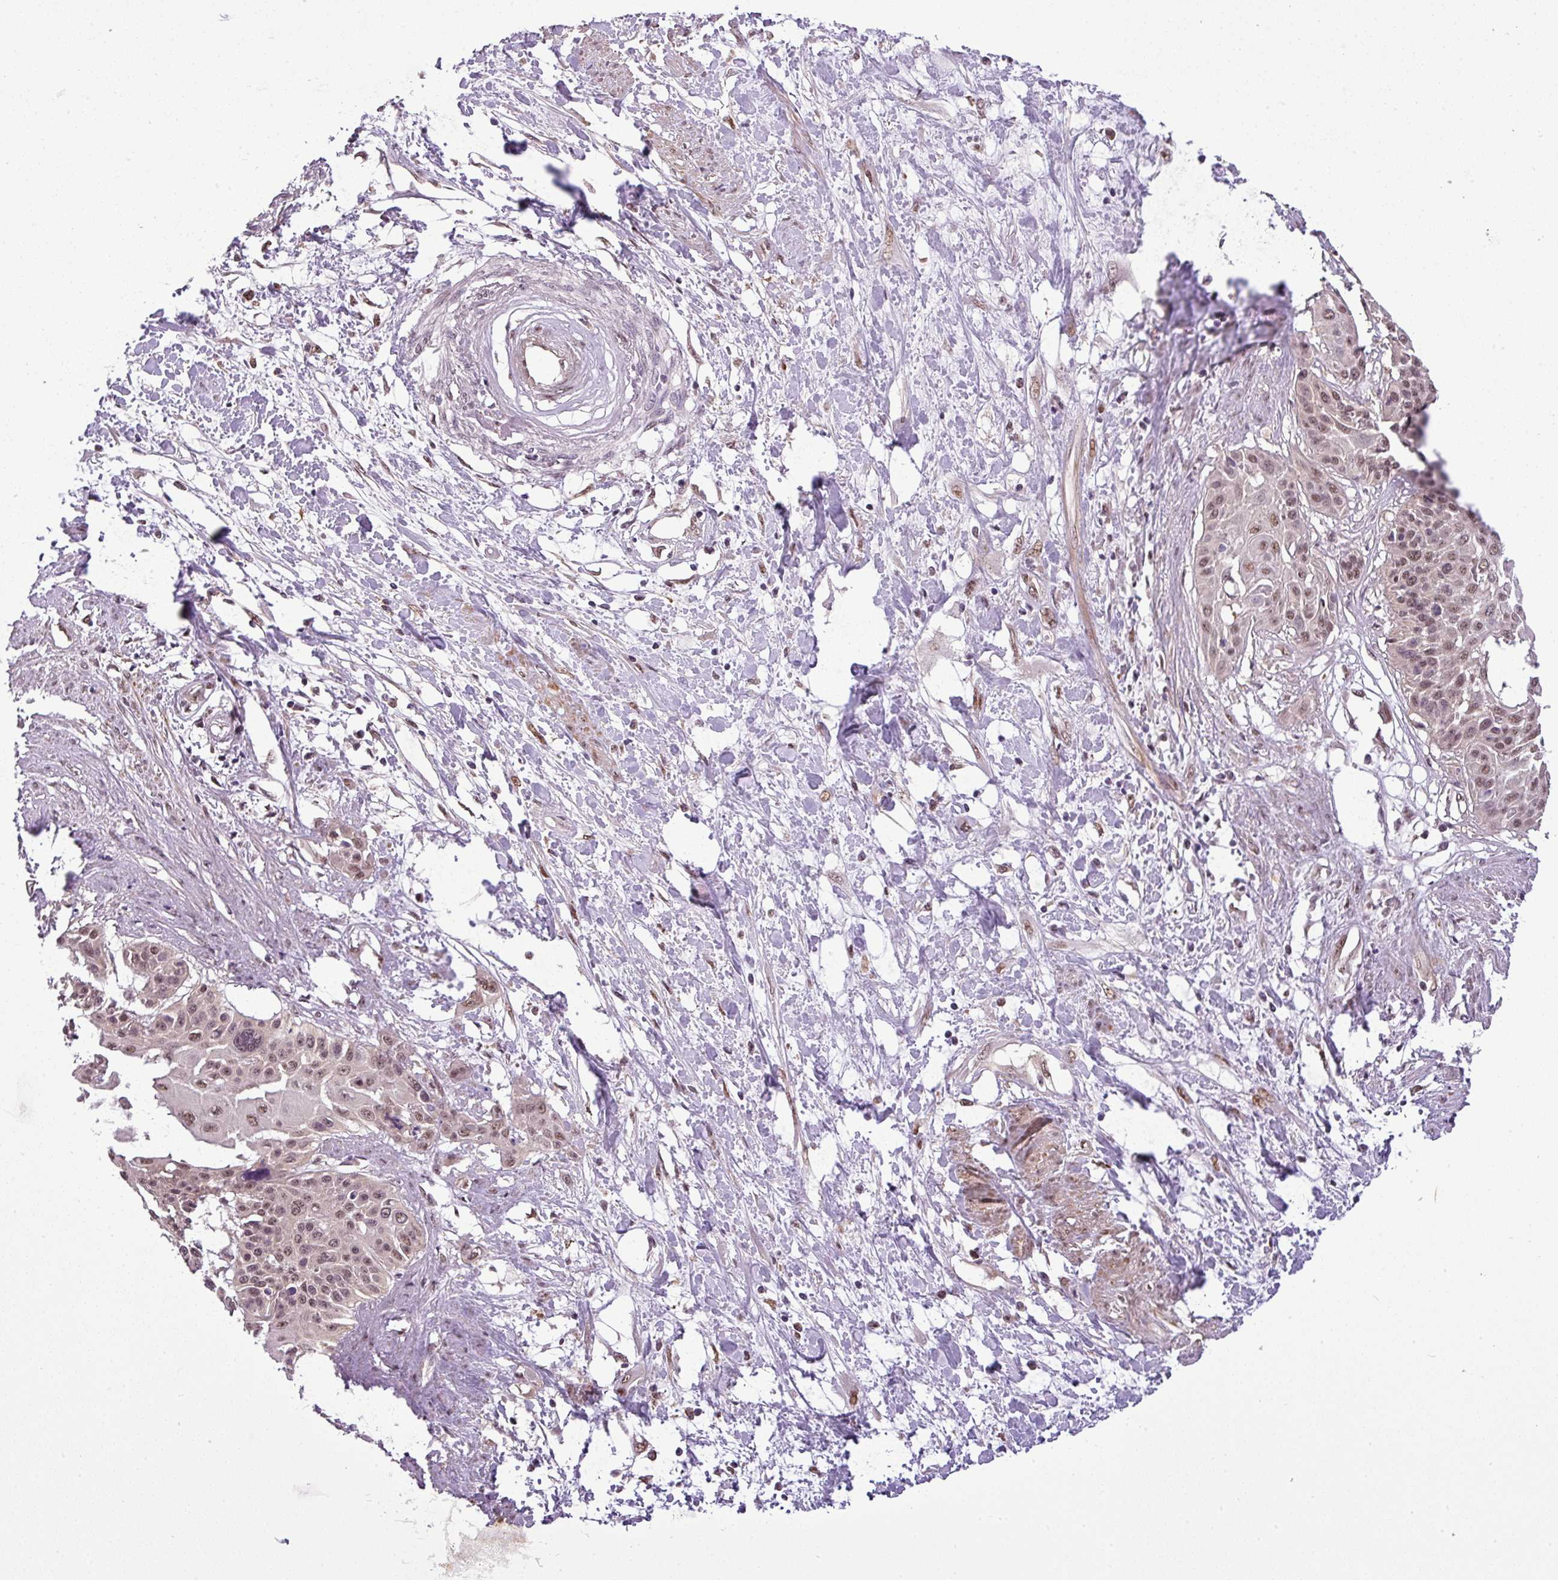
{"staining": {"intensity": "moderate", "quantity": ">75%", "location": "nuclear"}, "tissue": "cervical cancer", "cell_type": "Tumor cells", "image_type": "cancer", "snomed": [{"axis": "morphology", "description": "Squamous cell carcinoma, NOS"}, {"axis": "topography", "description": "Cervix"}], "caption": "Protein analysis of cervical cancer (squamous cell carcinoma) tissue reveals moderate nuclear staining in about >75% of tumor cells.", "gene": "MFHAS1", "patient": {"sex": "female", "age": 57}}